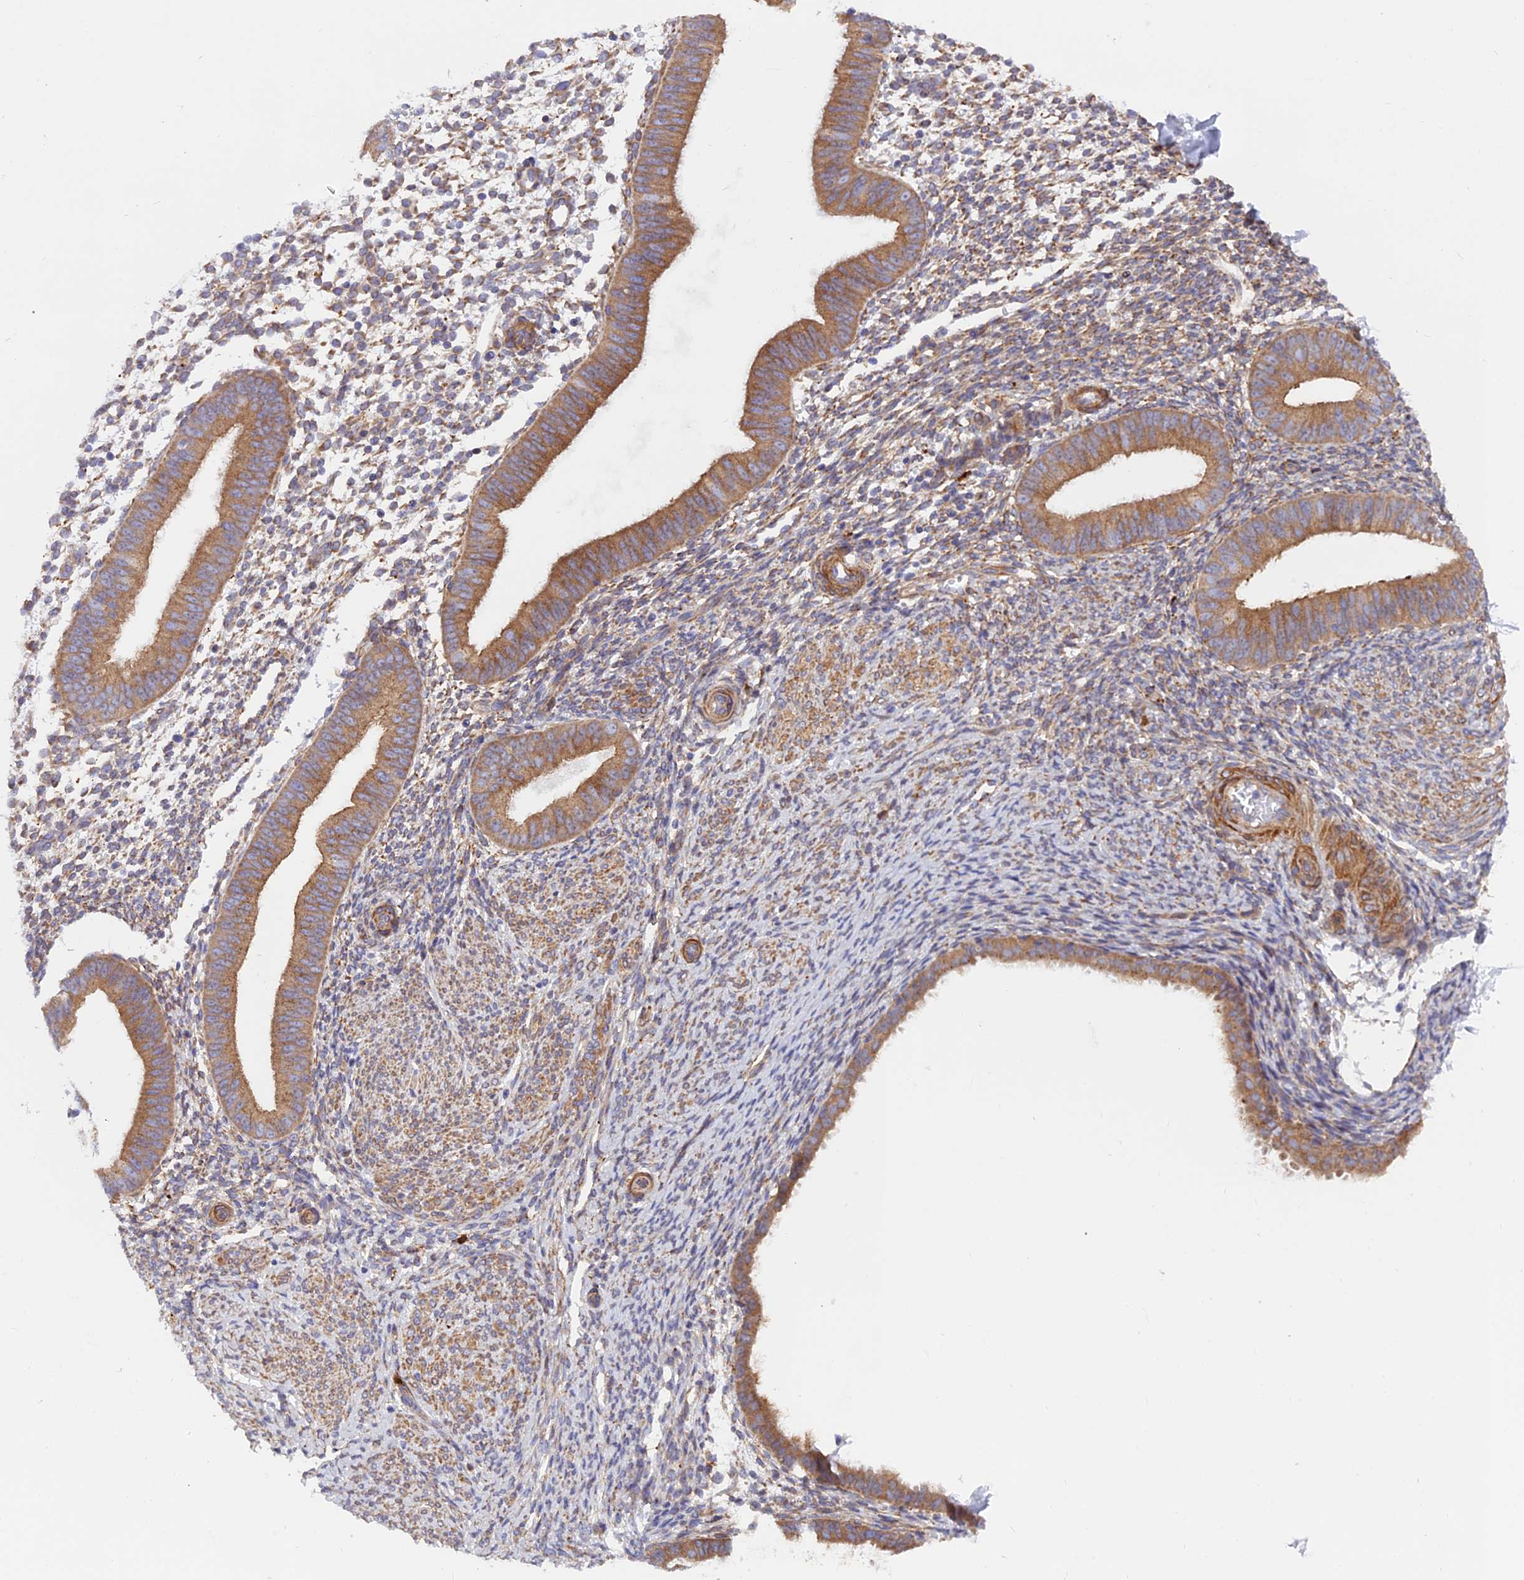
{"staining": {"intensity": "moderate", "quantity": "<25%", "location": "cytoplasmic/membranous"}, "tissue": "endometrium", "cell_type": "Cells in endometrial stroma", "image_type": "normal", "snomed": [{"axis": "morphology", "description": "Normal tissue, NOS"}, {"axis": "topography", "description": "Uterus"}, {"axis": "topography", "description": "Endometrium"}], "caption": "About <25% of cells in endometrial stroma in unremarkable human endometrium exhibit moderate cytoplasmic/membranous protein expression as visualized by brown immunohistochemical staining.", "gene": "TBC1D20", "patient": {"sex": "female", "age": 48}}